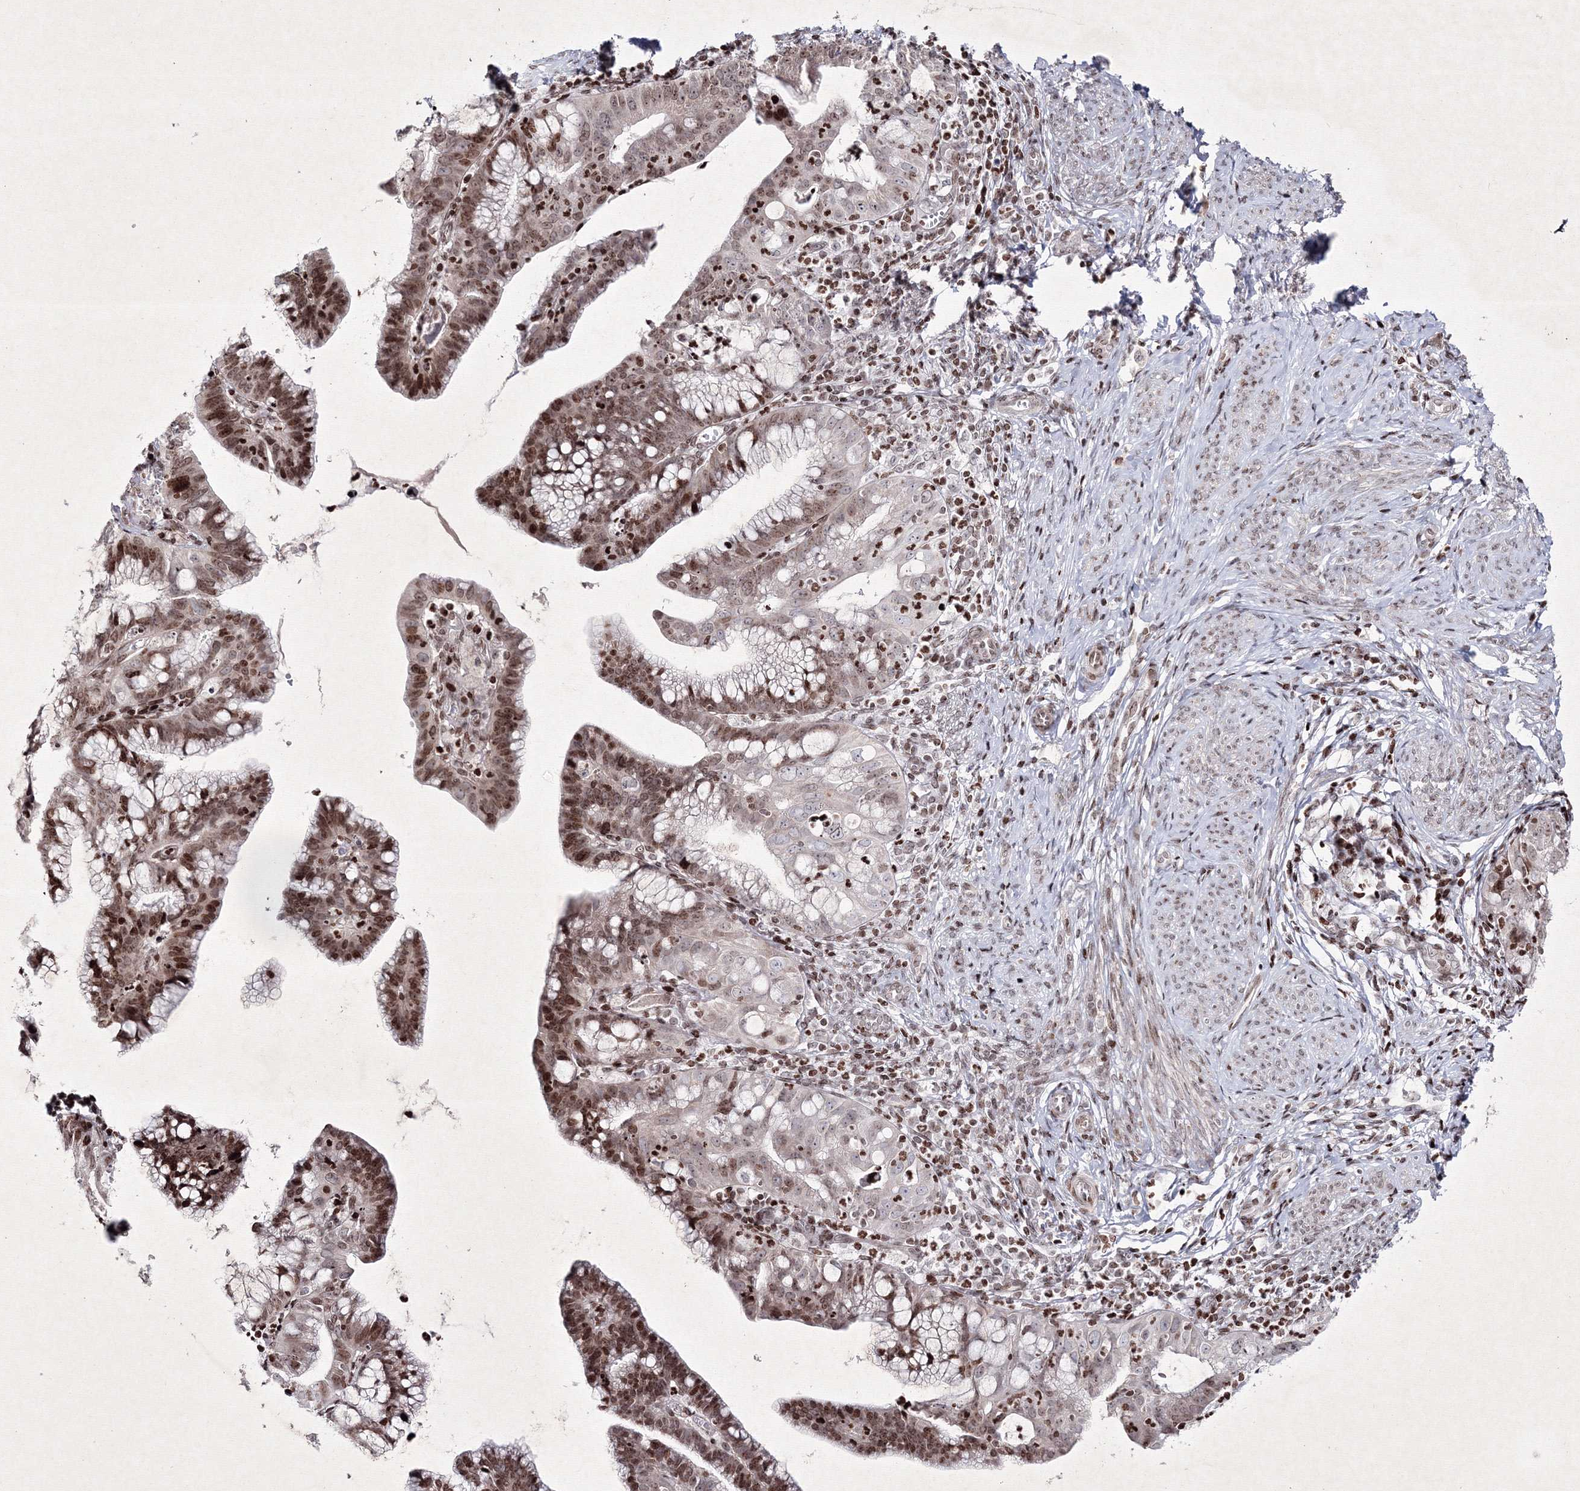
{"staining": {"intensity": "moderate", "quantity": ">75%", "location": "cytoplasmic/membranous,nuclear"}, "tissue": "cervical cancer", "cell_type": "Tumor cells", "image_type": "cancer", "snomed": [{"axis": "morphology", "description": "Adenocarcinoma, NOS"}, {"axis": "topography", "description": "Cervix"}], "caption": "Human cervical cancer (adenocarcinoma) stained with a protein marker reveals moderate staining in tumor cells.", "gene": "SMIM29", "patient": {"sex": "female", "age": 36}}